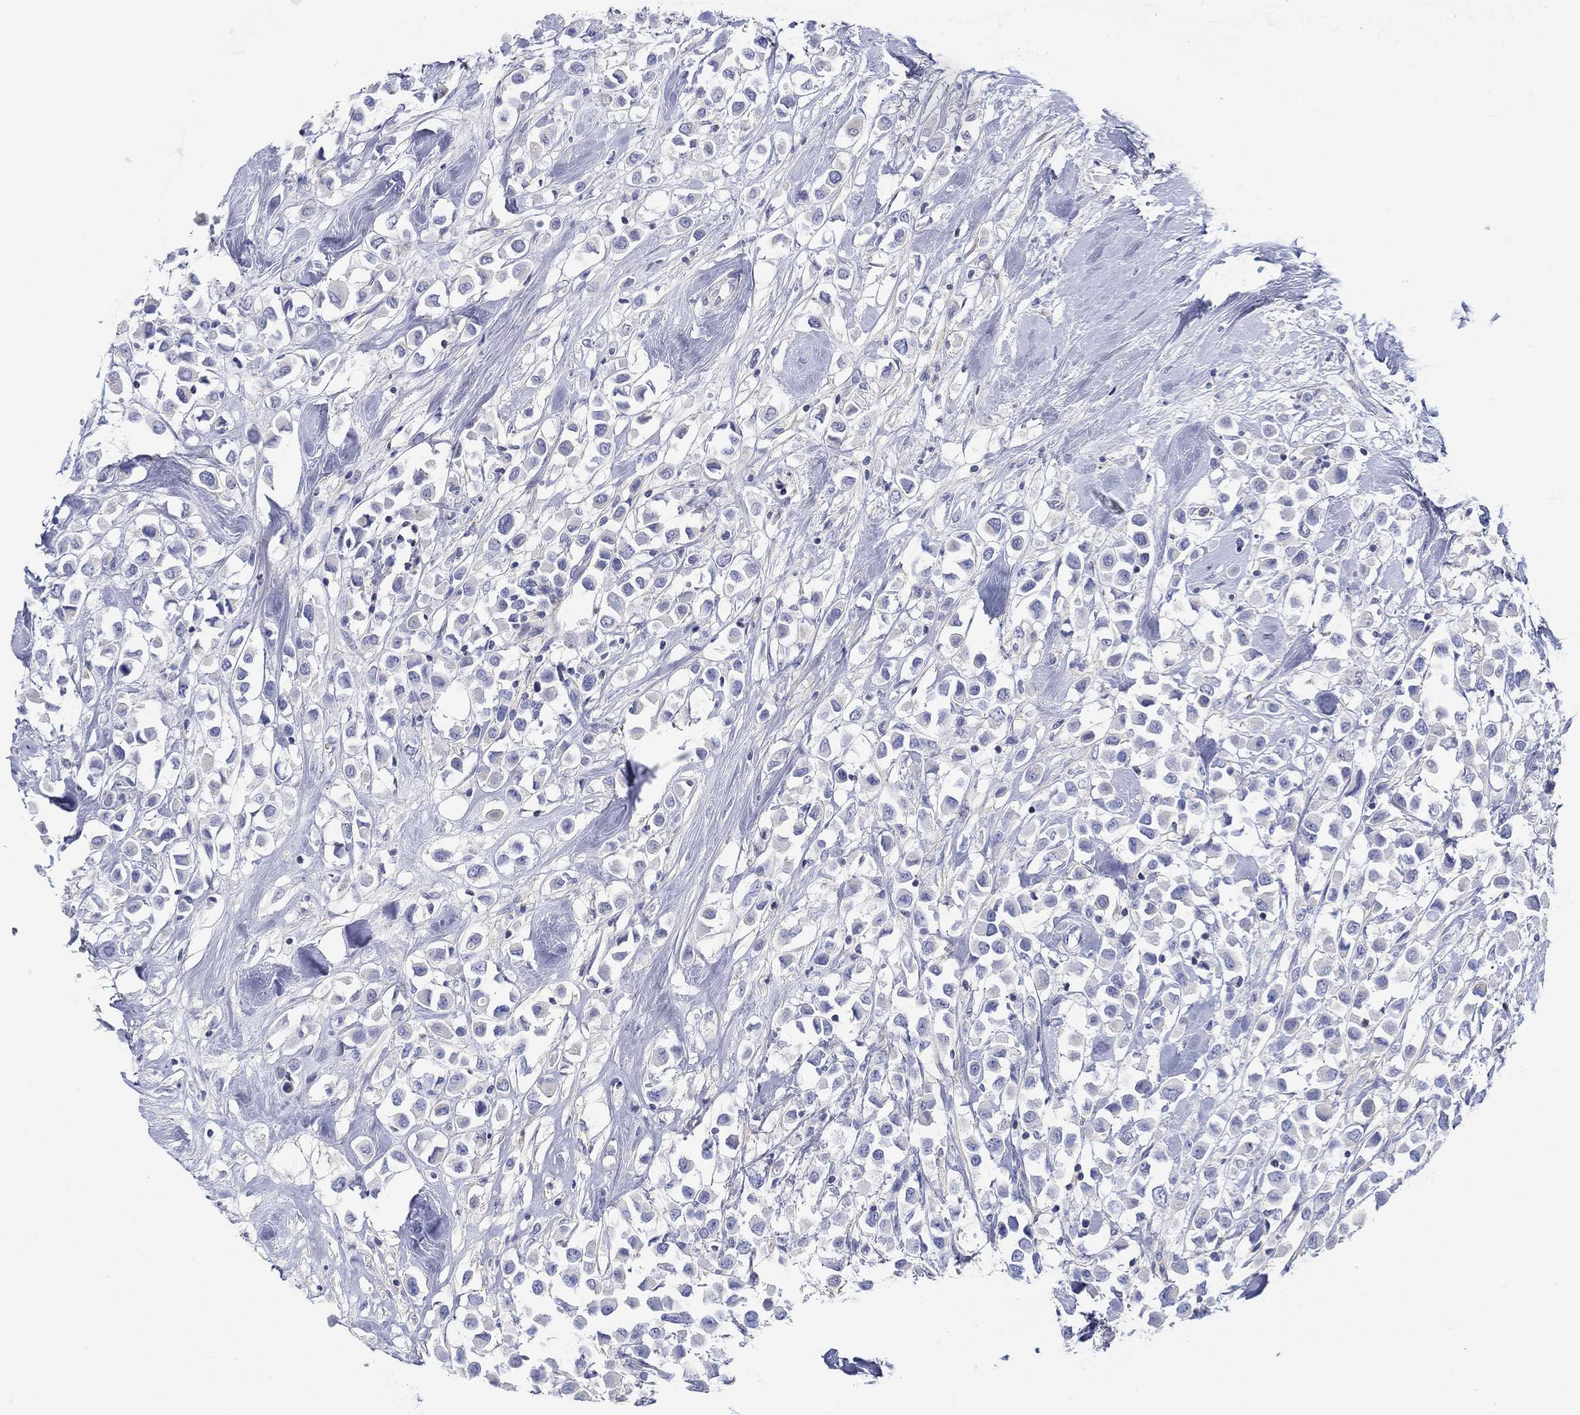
{"staining": {"intensity": "negative", "quantity": "none", "location": "none"}, "tissue": "breast cancer", "cell_type": "Tumor cells", "image_type": "cancer", "snomed": [{"axis": "morphology", "description": "Duct carcinoma"}, {"axis": "topography", "description": "Breast"}], "caption": "Tumor cells show no significant staining in breast cancer (invasive ductal carcinoma). (DAB (3,3'-diaminobenzidine) immunohistochemistry with hematoxylin counter stain).", "gene": "PPIL6", "patient": {"sex": "female", "age": 61}}